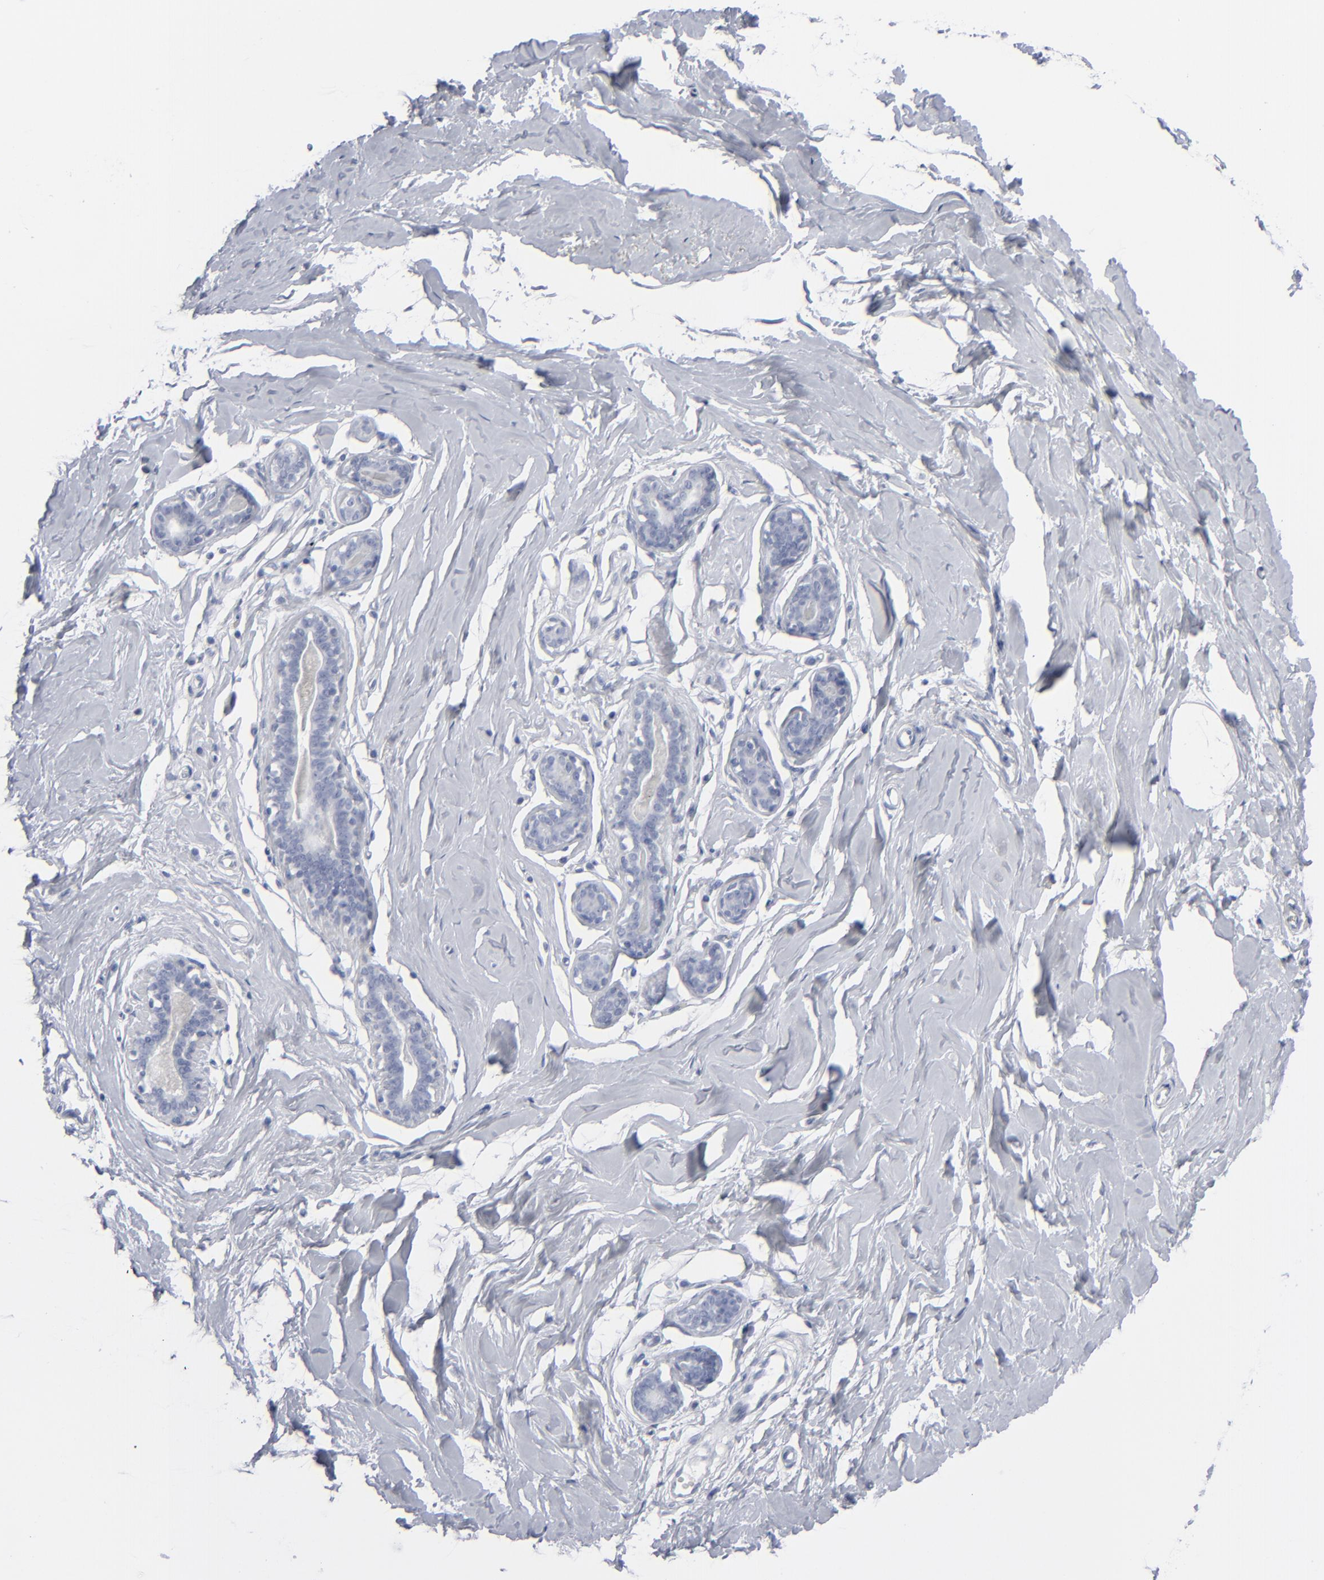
{"staining": {"intensity": "negative", "quantity": "none", "location": "none"}, "tissue": "breast", "cell_type": "Adipocytes", "image_type": "normal", "snomed": [{"axis": "morphology", "description": "Normal tissue, NOS"}, {"axis": "topography", "description": "Breast"}], "caption": "Adipocytes are negative for brown protein staining in normal breast. (IHC, brightfield microscopy, high magnification).", "gene": "MSLN", "patient": {"sex": "female", "age": 23}}